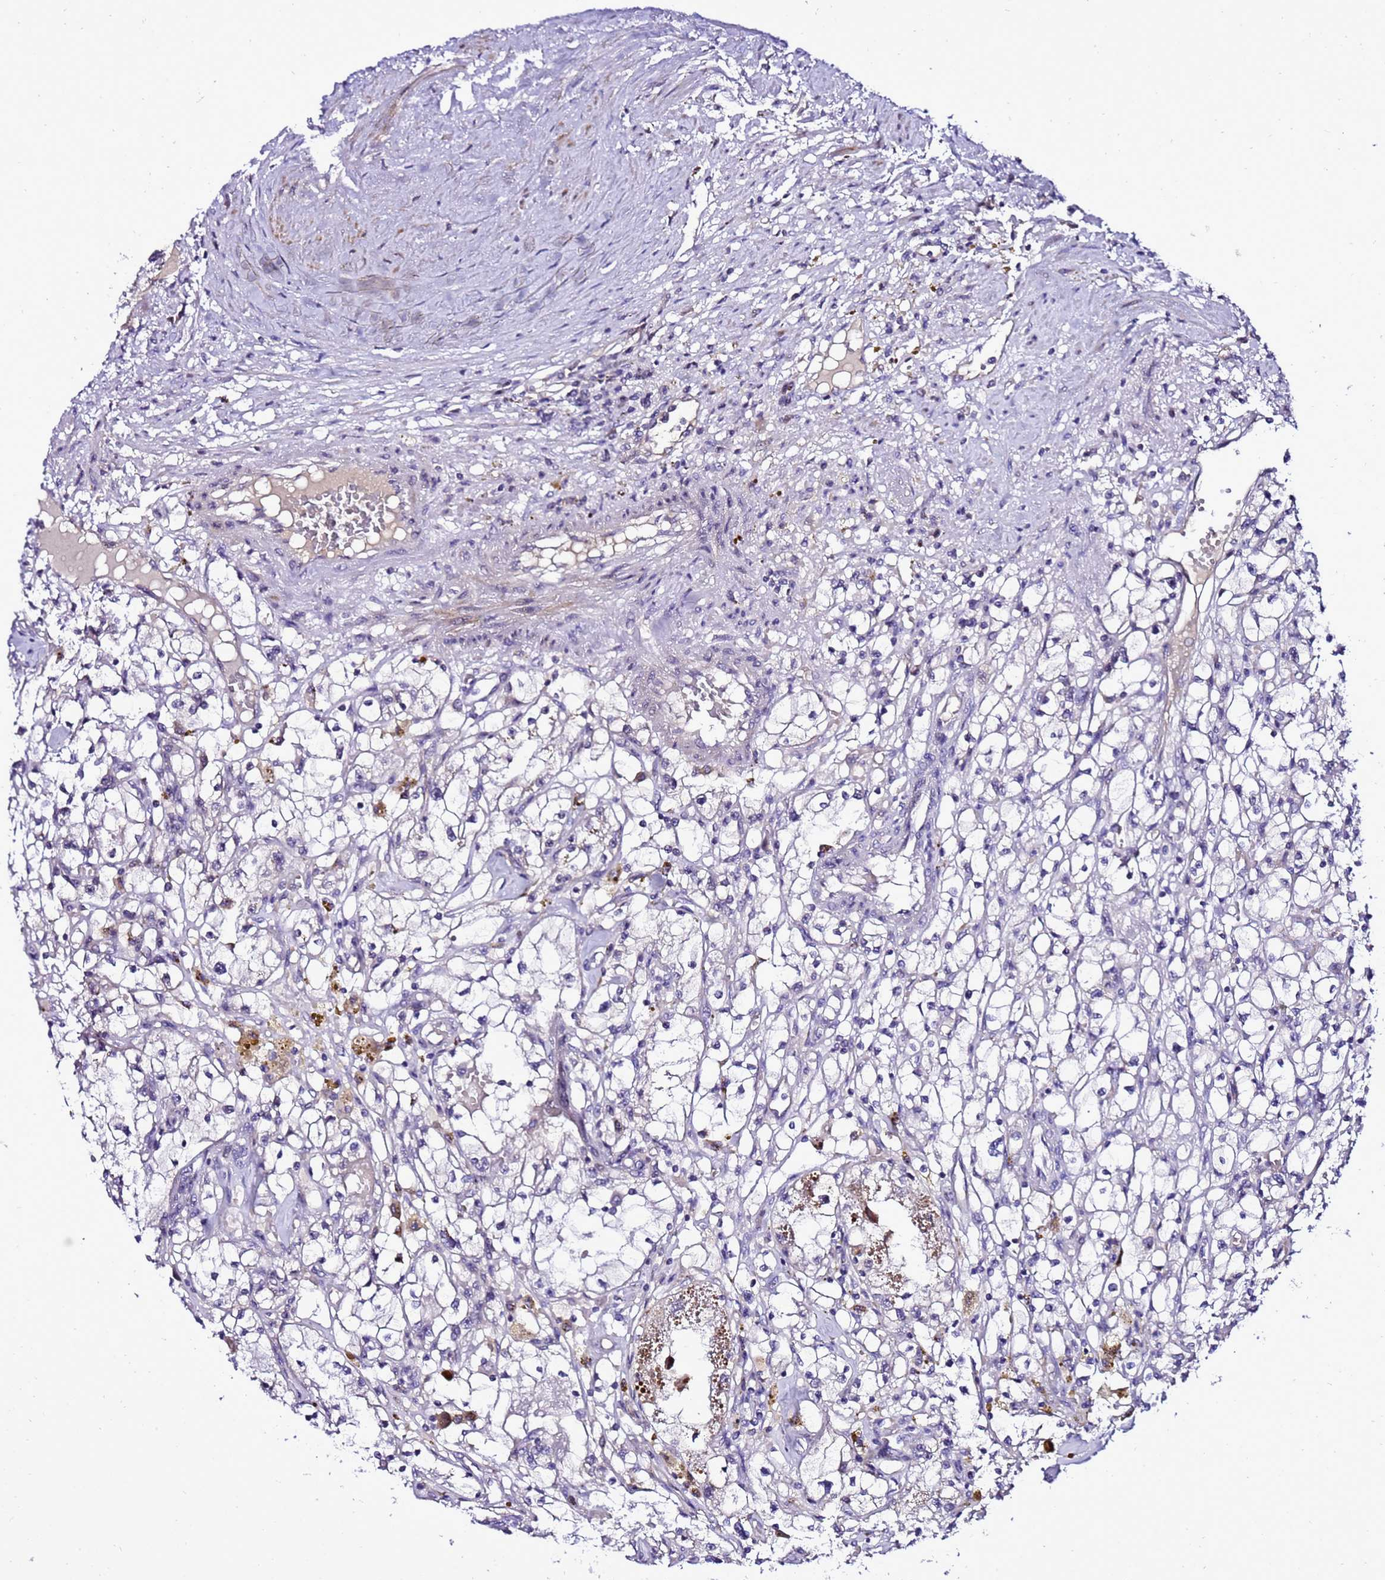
{"staining": {"intensity": "negative", "quantity": "none", "location": "none"}, "tissue": "renal cancer", "cell_type": "Tumor cells", "image_type": "cancer", "snomed": [{"axis": "morphology", "description": "Adenocarcinoma, NOS"}, {"axis": "topography", "description": "Kidney"}], "caption": "Tumor cells are negative for brown protein staining in renal cancer. (DAB immunohistochemistry (IHC) visualized using brightfield microscopy, high magnification).", "gene": "C19orf47", "patient": {"sex": "male", "age": 56}}